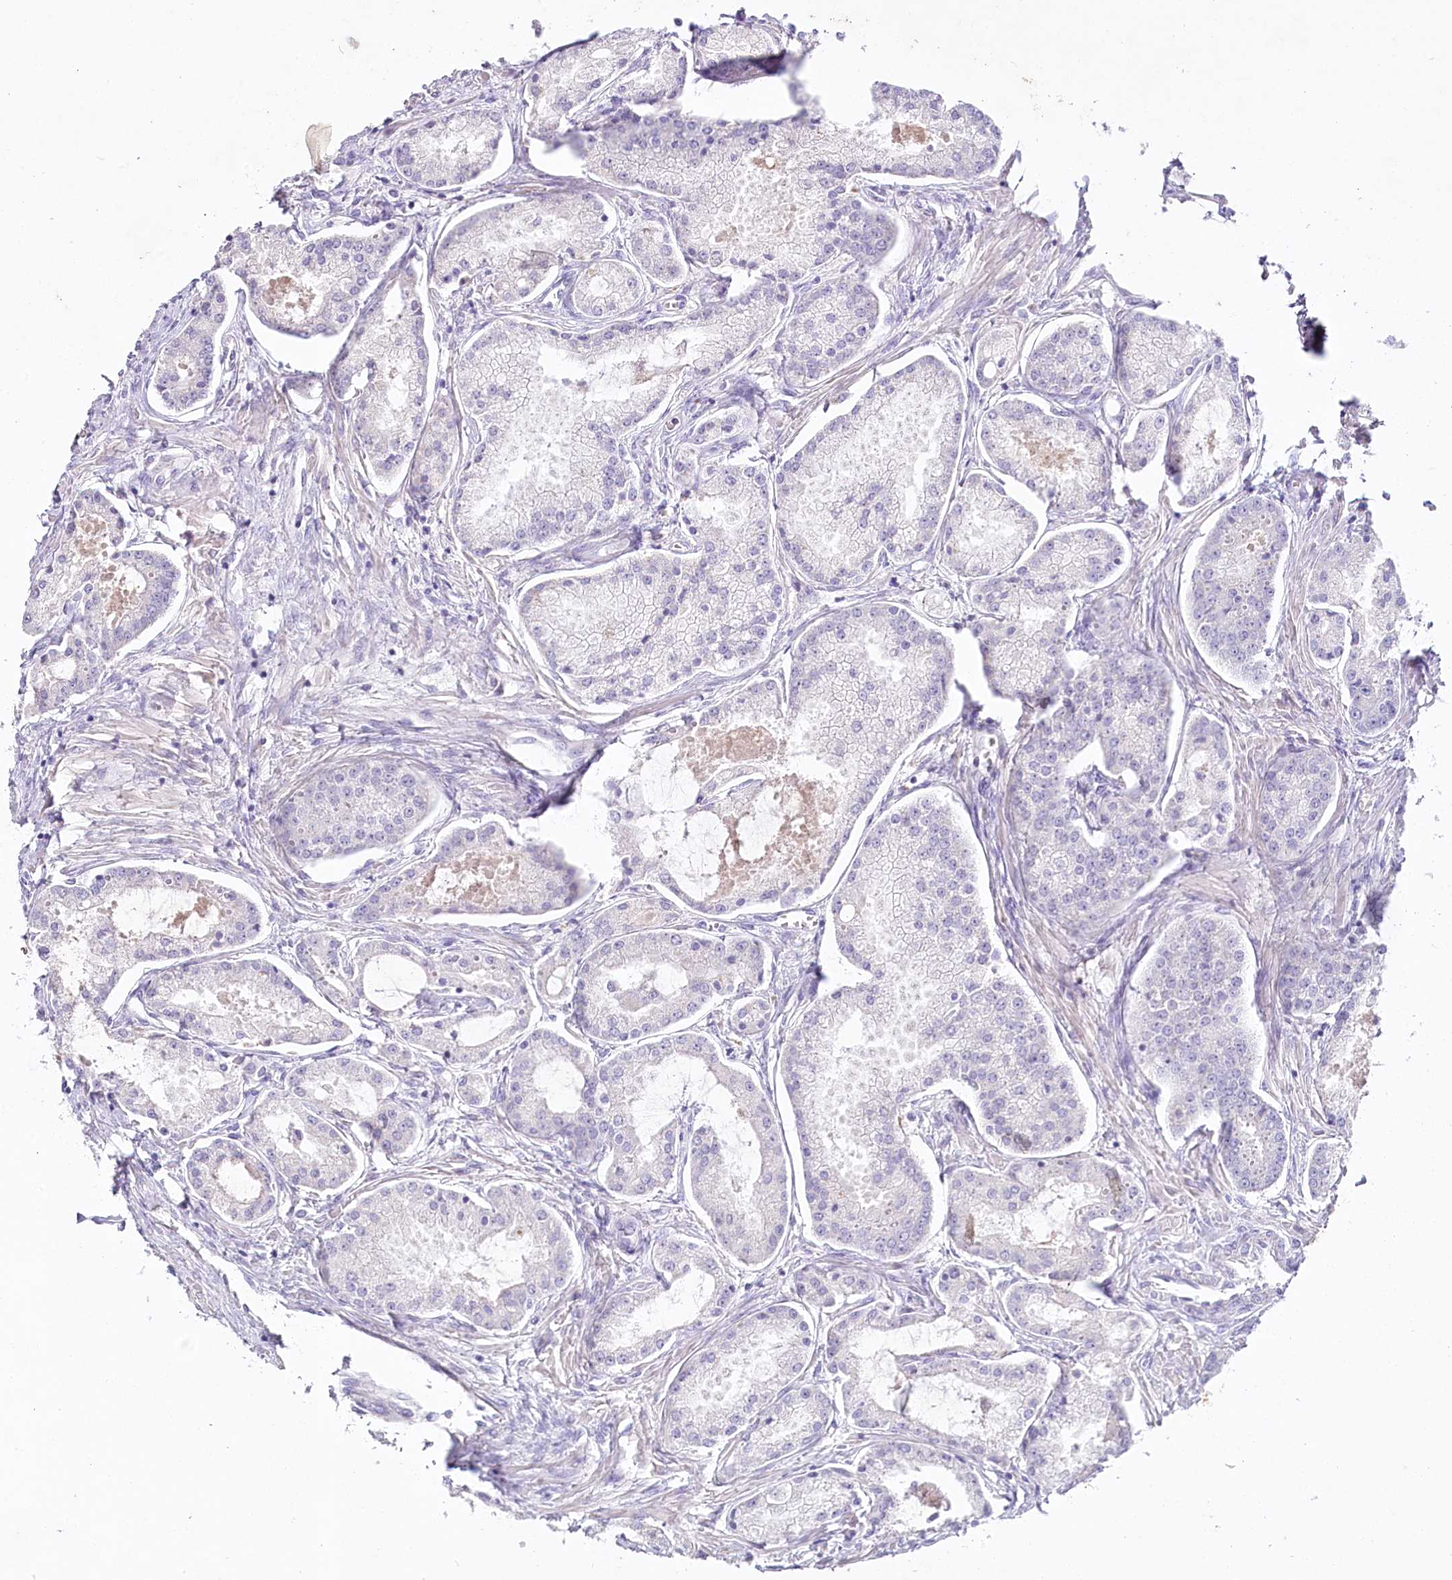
{"staining": {"intensity": "negative", "quantity": "none", "location": "none"}, "tissue": "prostate cancer", "cell_type": "Tumor cells", "image_type": "cancer", "snomed": [{"axis": "morphology", "description": "Adenocarcinoma, Low grade"}, {"axis": "topography", "description": "Prostate"}], "caption": "A high-resolution image shows immunohistochemistry (IHC) staining of prostate low-grade adenocarcinoma, which shows no significant expression in tumor cells.", "gene": "HPD", "patient": {"sex": "male", "age": 68}}